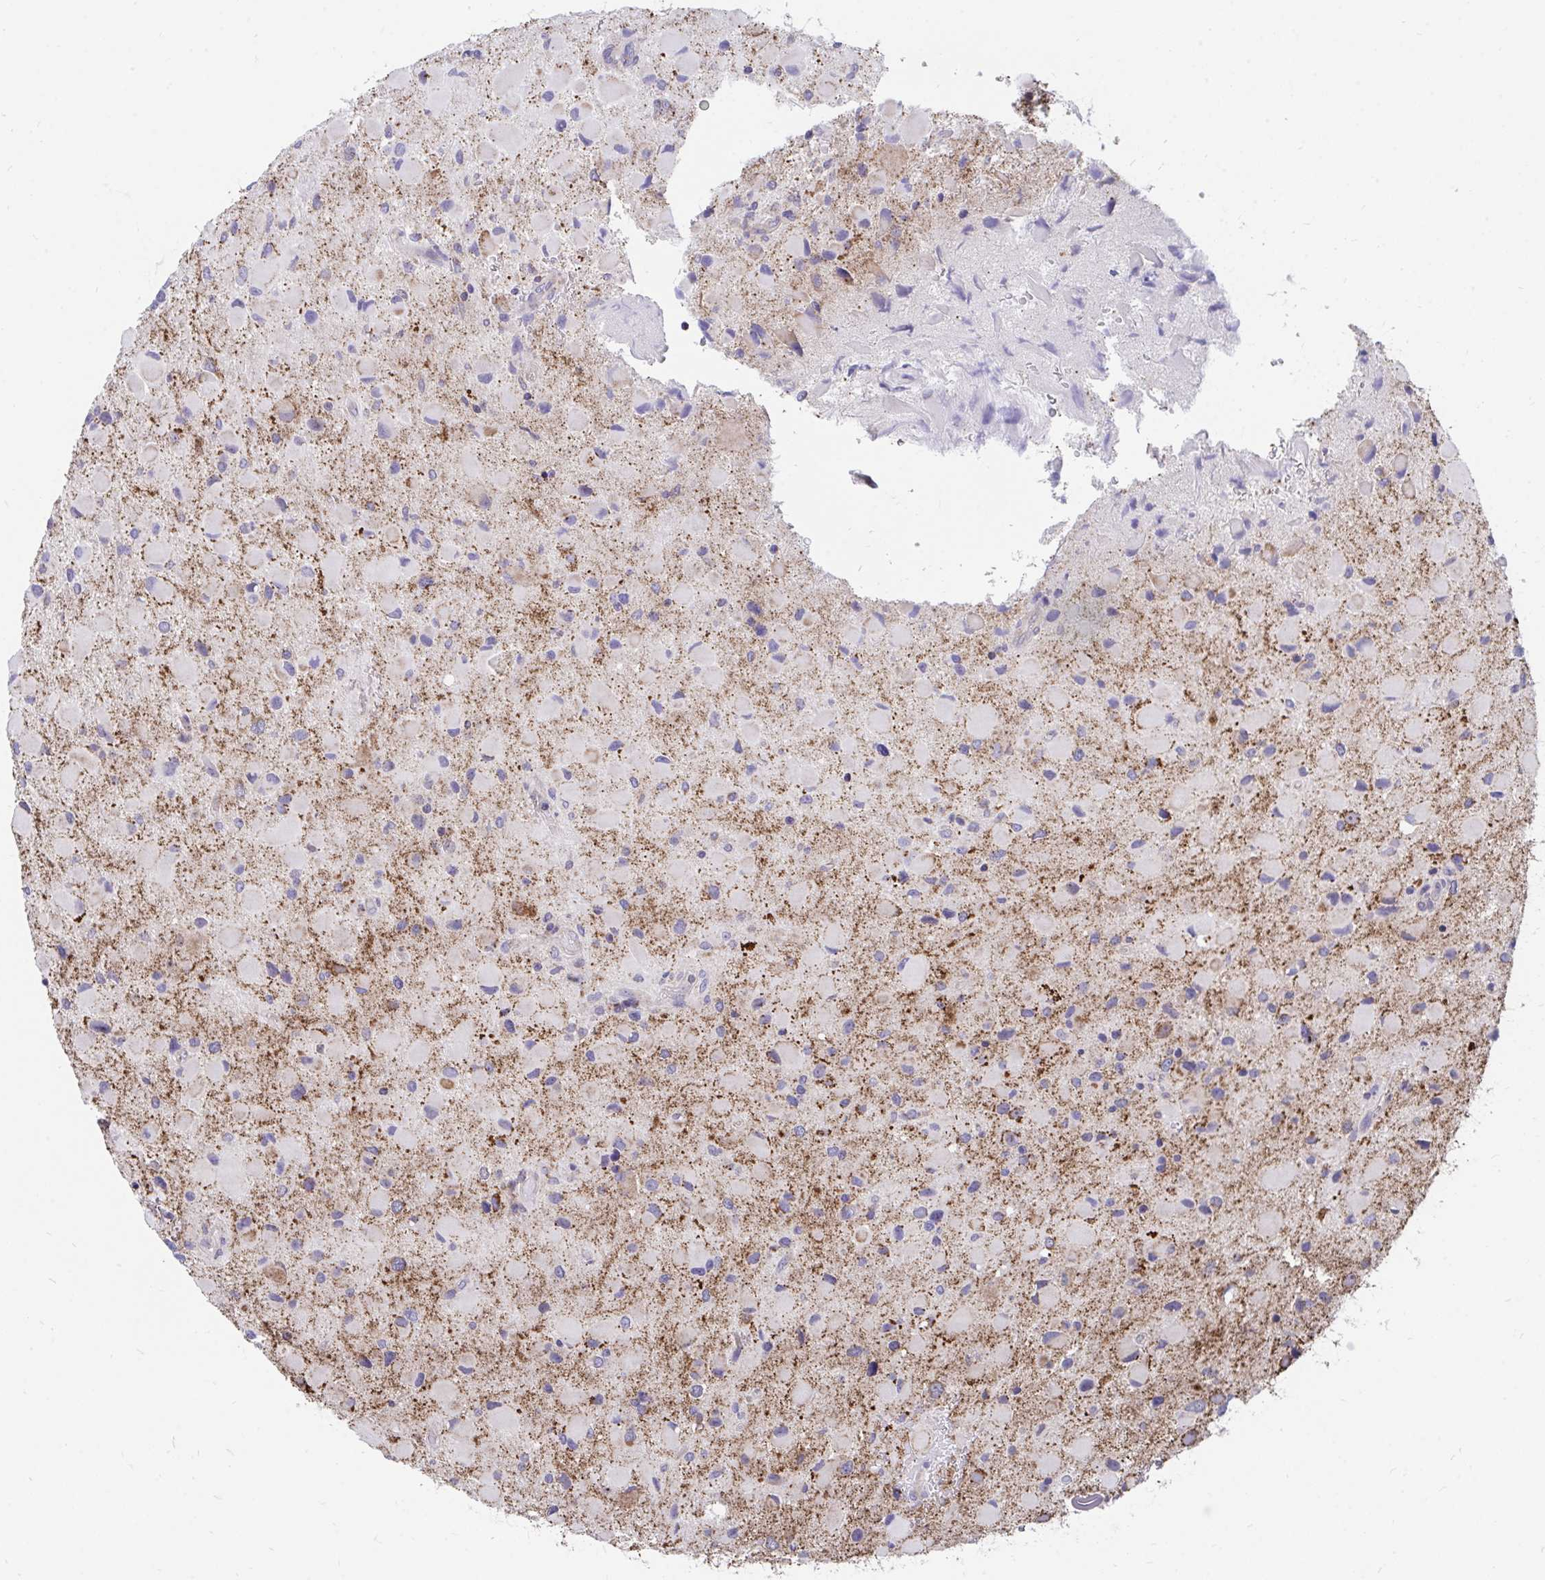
{"staining": {"intensity": "moderate", "quantity": "<25%", "location": "cytoplasmic/membranous"}, "tissue": "glioma", "cell_type": "Tumor cells", "image_type": "cancer", "snomed": [{"axis": "morphology", "description": "Glioma, malignant, Low grade"}, {"axis": "topography", "description": "Brain"}], "caption": "This photomicrograph reveals immunohistochemistry (IHC) staining of human malignant glioma (low-grade), with low moderate cytoplasmic/membranous positivity in approximately <25% of tumor cells.", "gene": "FHIP1B", "patient": {"sex": "female", "age": 32}}